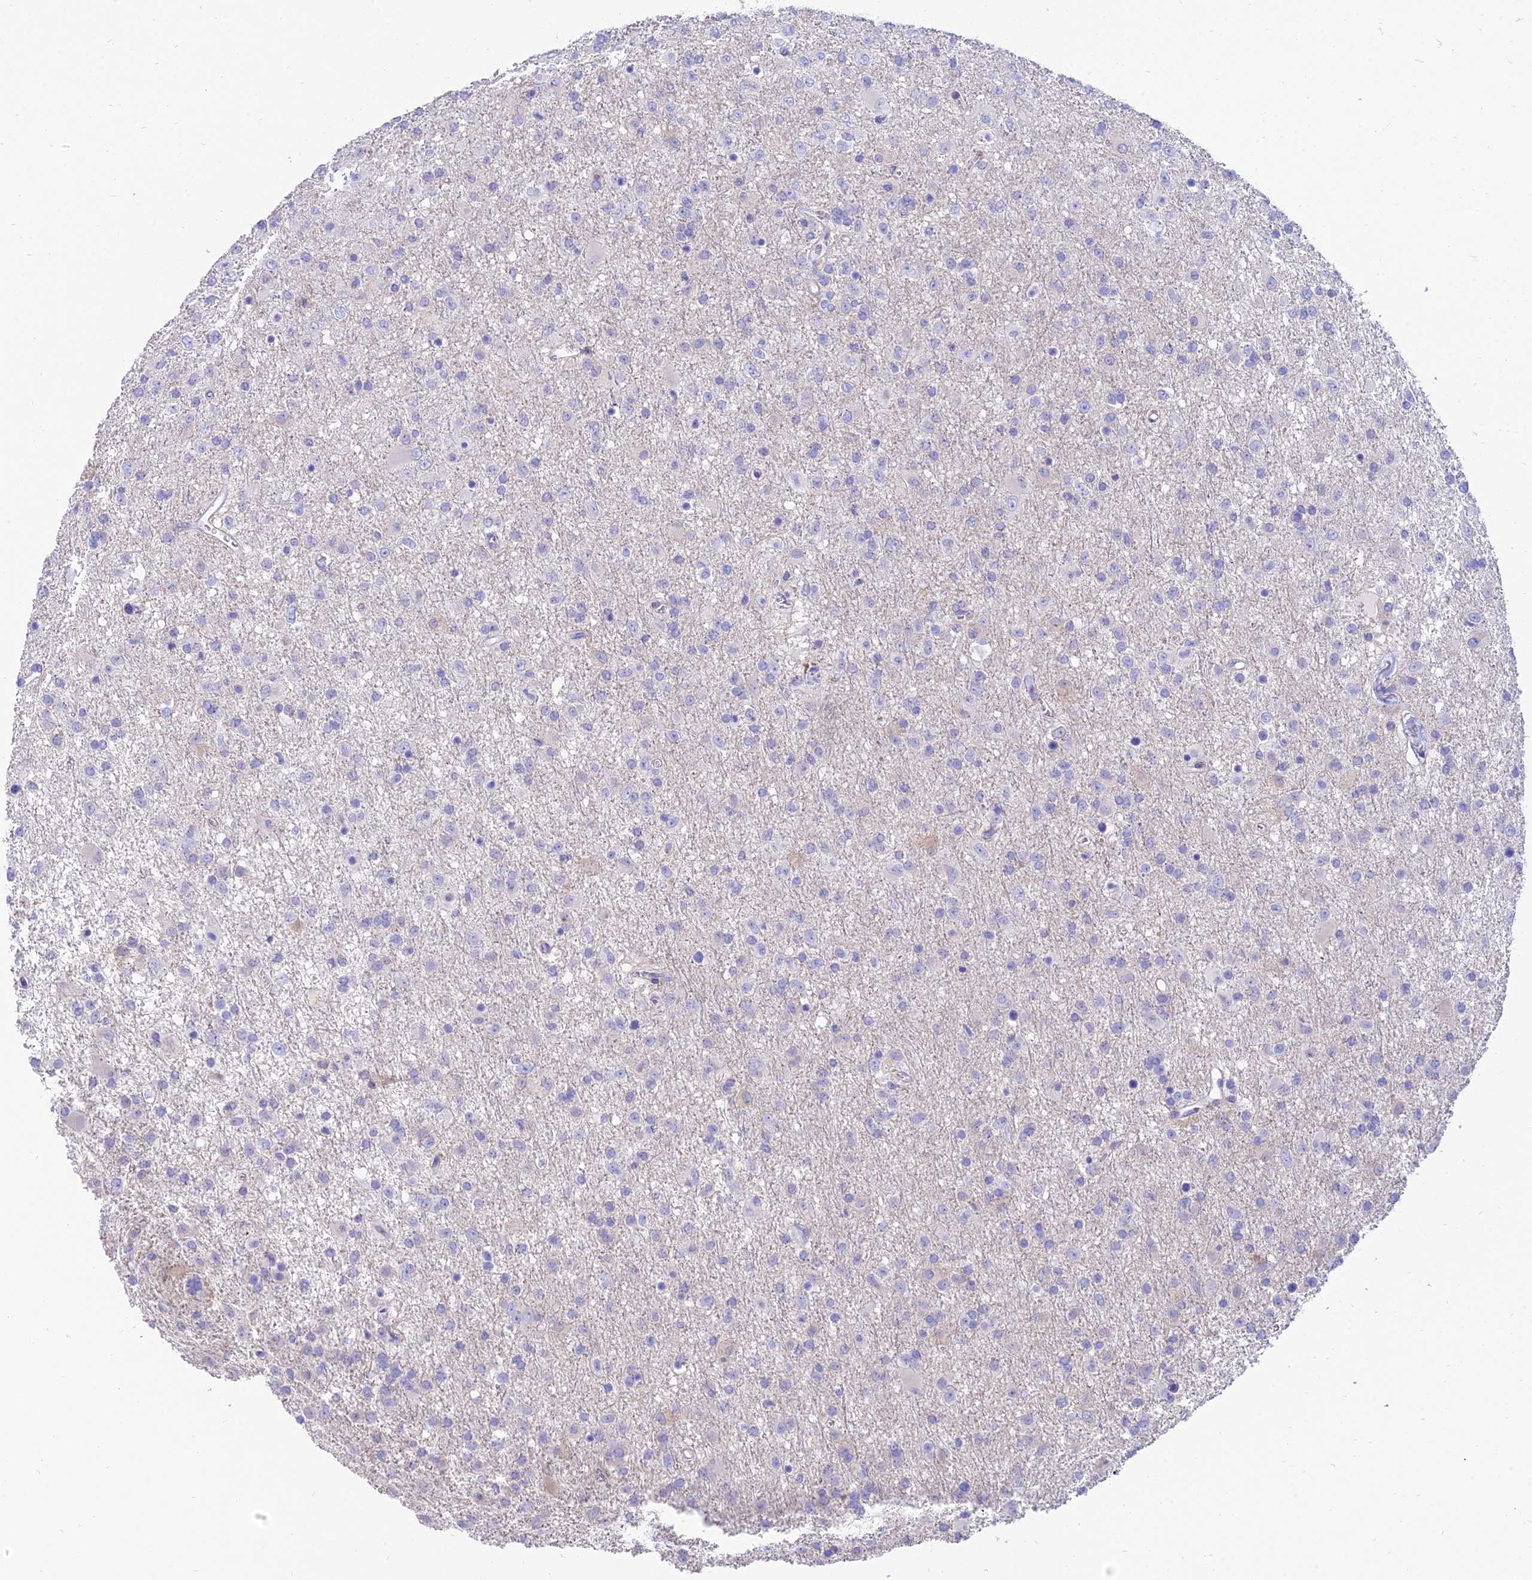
{"staining": {"intensity": "negative", "quantity": "none", "location": "none"}, "tissue": "glioma", "cell_type": "Tumor cells", "image_type": "cancer", "snomed": [{"axis": "morphology", "description": "Glioma, malignant, Low grade"}, {"axis": "topography", "description": "Brain"}], "caption": "Tumor cells show no significant positivity in glioma. Nuclei are stained in blue.", "gene": "TAC3", "patient": {"sex": "male", "age": 65}}